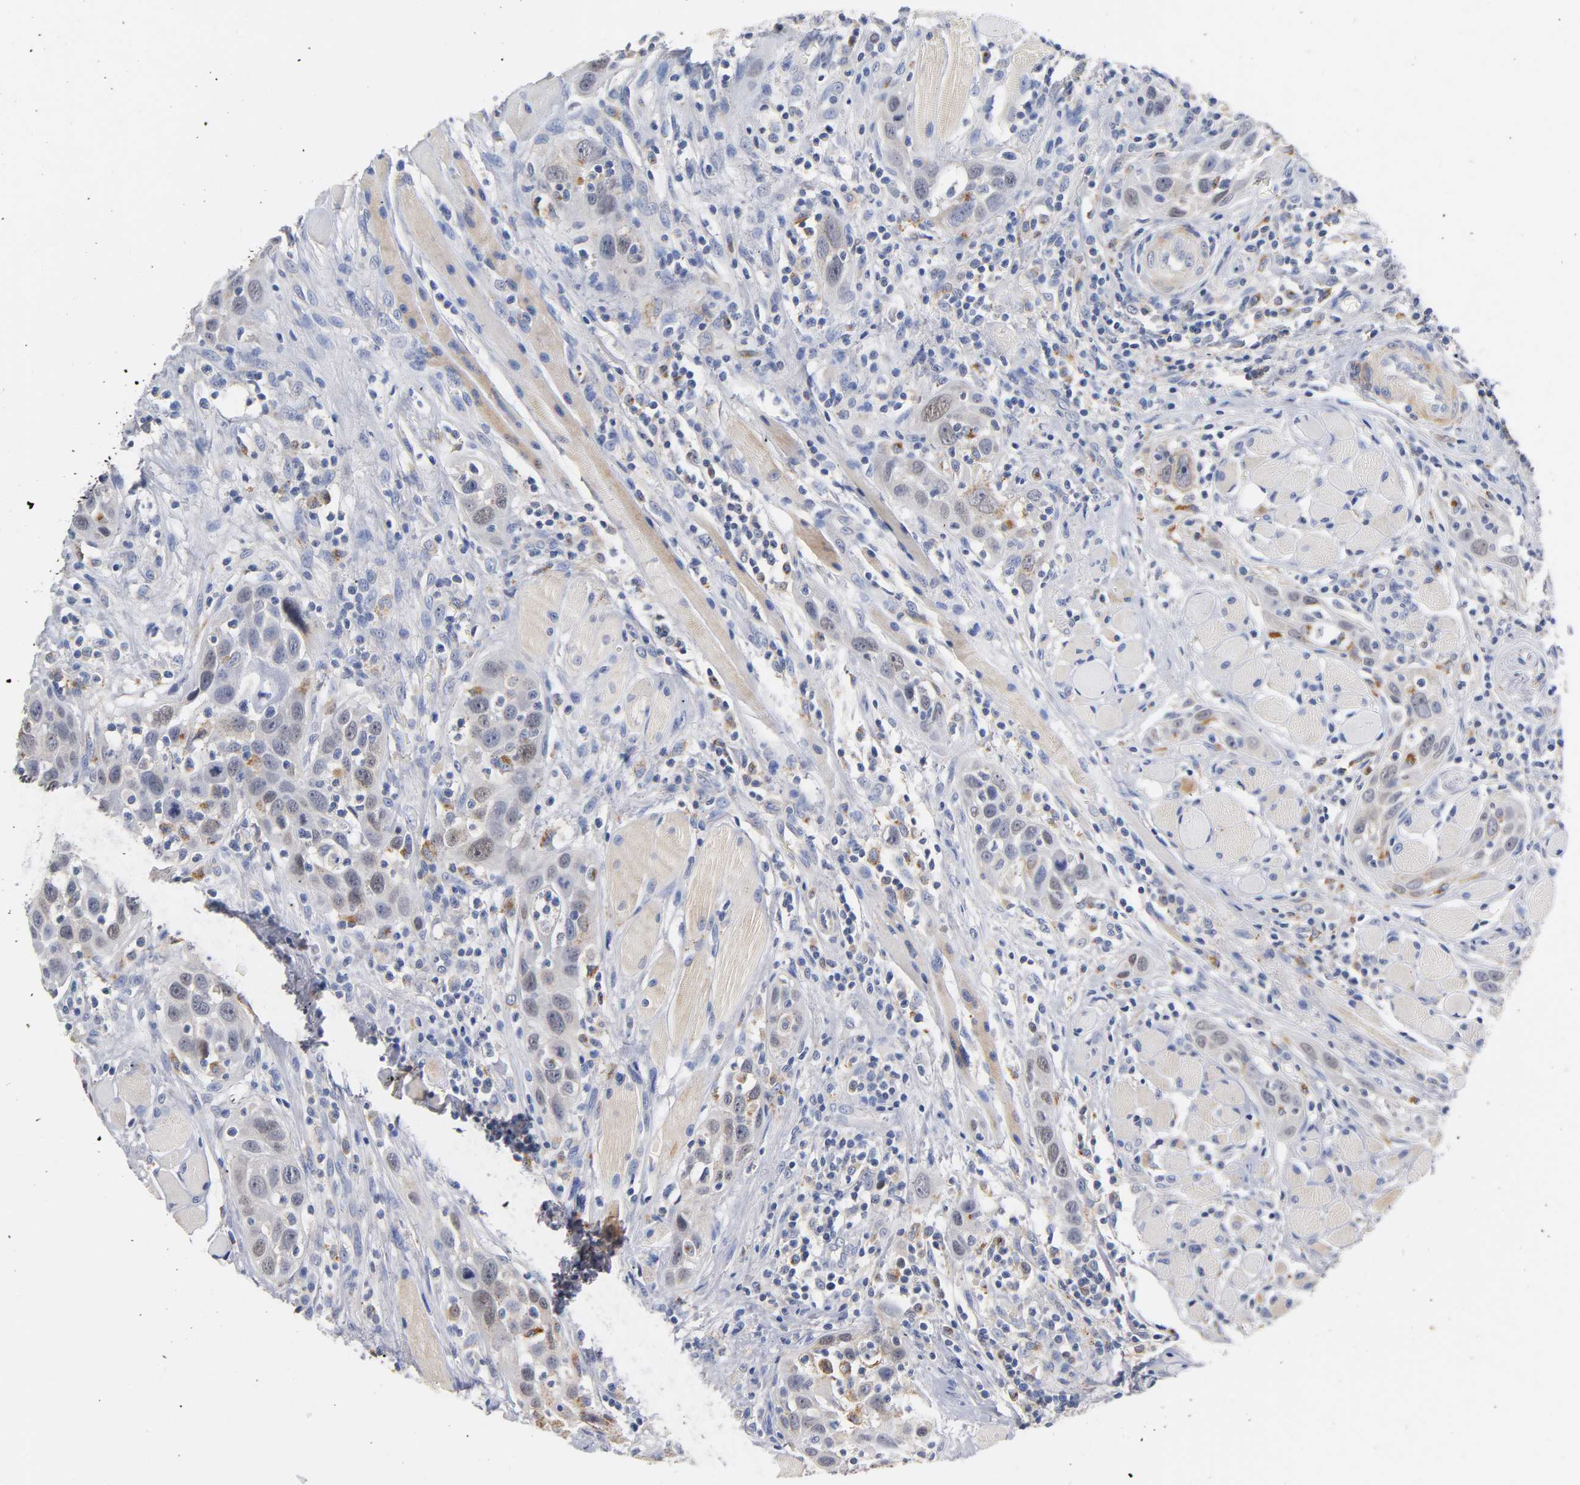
{"staining": {"intensity": "weak", "quantity": "25%-75%", "location": "cytoplasmic/membranous"}, "tissue": "head and neck cancer", "cell_type": "Tumor cells", "image_type": "cancer", "snomed": [{"axis": "morphology", "description": "Squamous cell carcinoma, NOS"}, {"axis": "topography", "description": "Oral tissue"}, {"axis": "topography", "description": "Head-Neck"}], "caption": "Immunohistochemistry (IHC) (DAB) staining of human squamous cell carcinoma (head and neck) displays weak cytoplasmic/membranous protein staining in approximately 25%-75% of tumor cells.", "gene": "SEMA5A", "patient": {"sex": "female", "age": 50}}